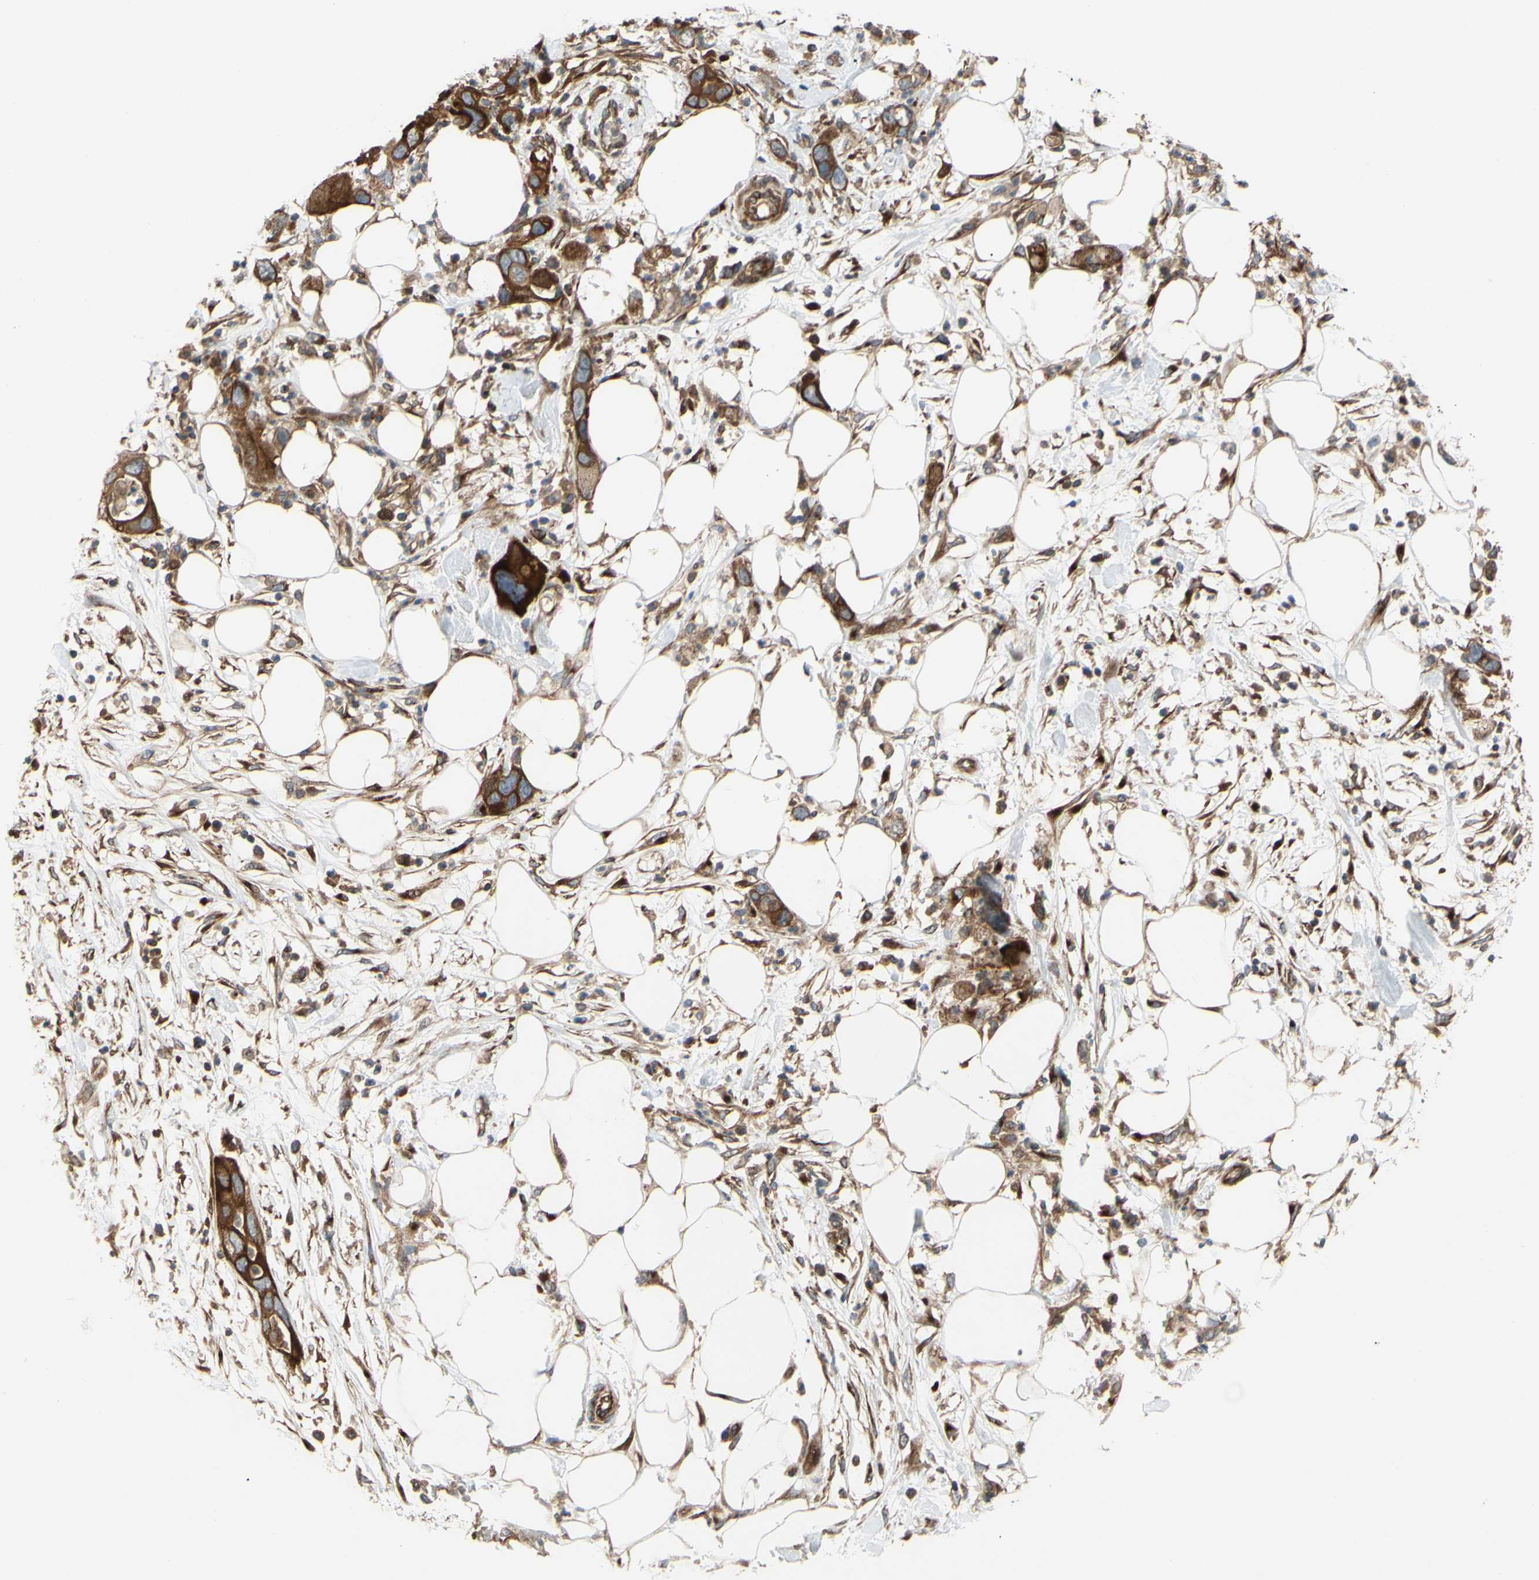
{"staining": {"intensity": "moderate", "quantity": ">75%", "location": "cytoplasmic/membranous"}, "tissue": "pancreatic cancer", "cell_type": "Tumor cells", "image_type": "cancer", "snomed": [{"axis": "morphology", "description": "Adenocarcinoma, NOS"}, {"axis": "topography", "description": "Pancreas"}], "caption": "Tumor cells reveal medium levels of moderate cytoplasmic/membranous staining in about >75% of cells in pancreatic cancer. (DAB IHC with brightfield microscopy, high magnification).", "gene": "SPTLC1", "patient": {"sex": "female", "age": 71}}